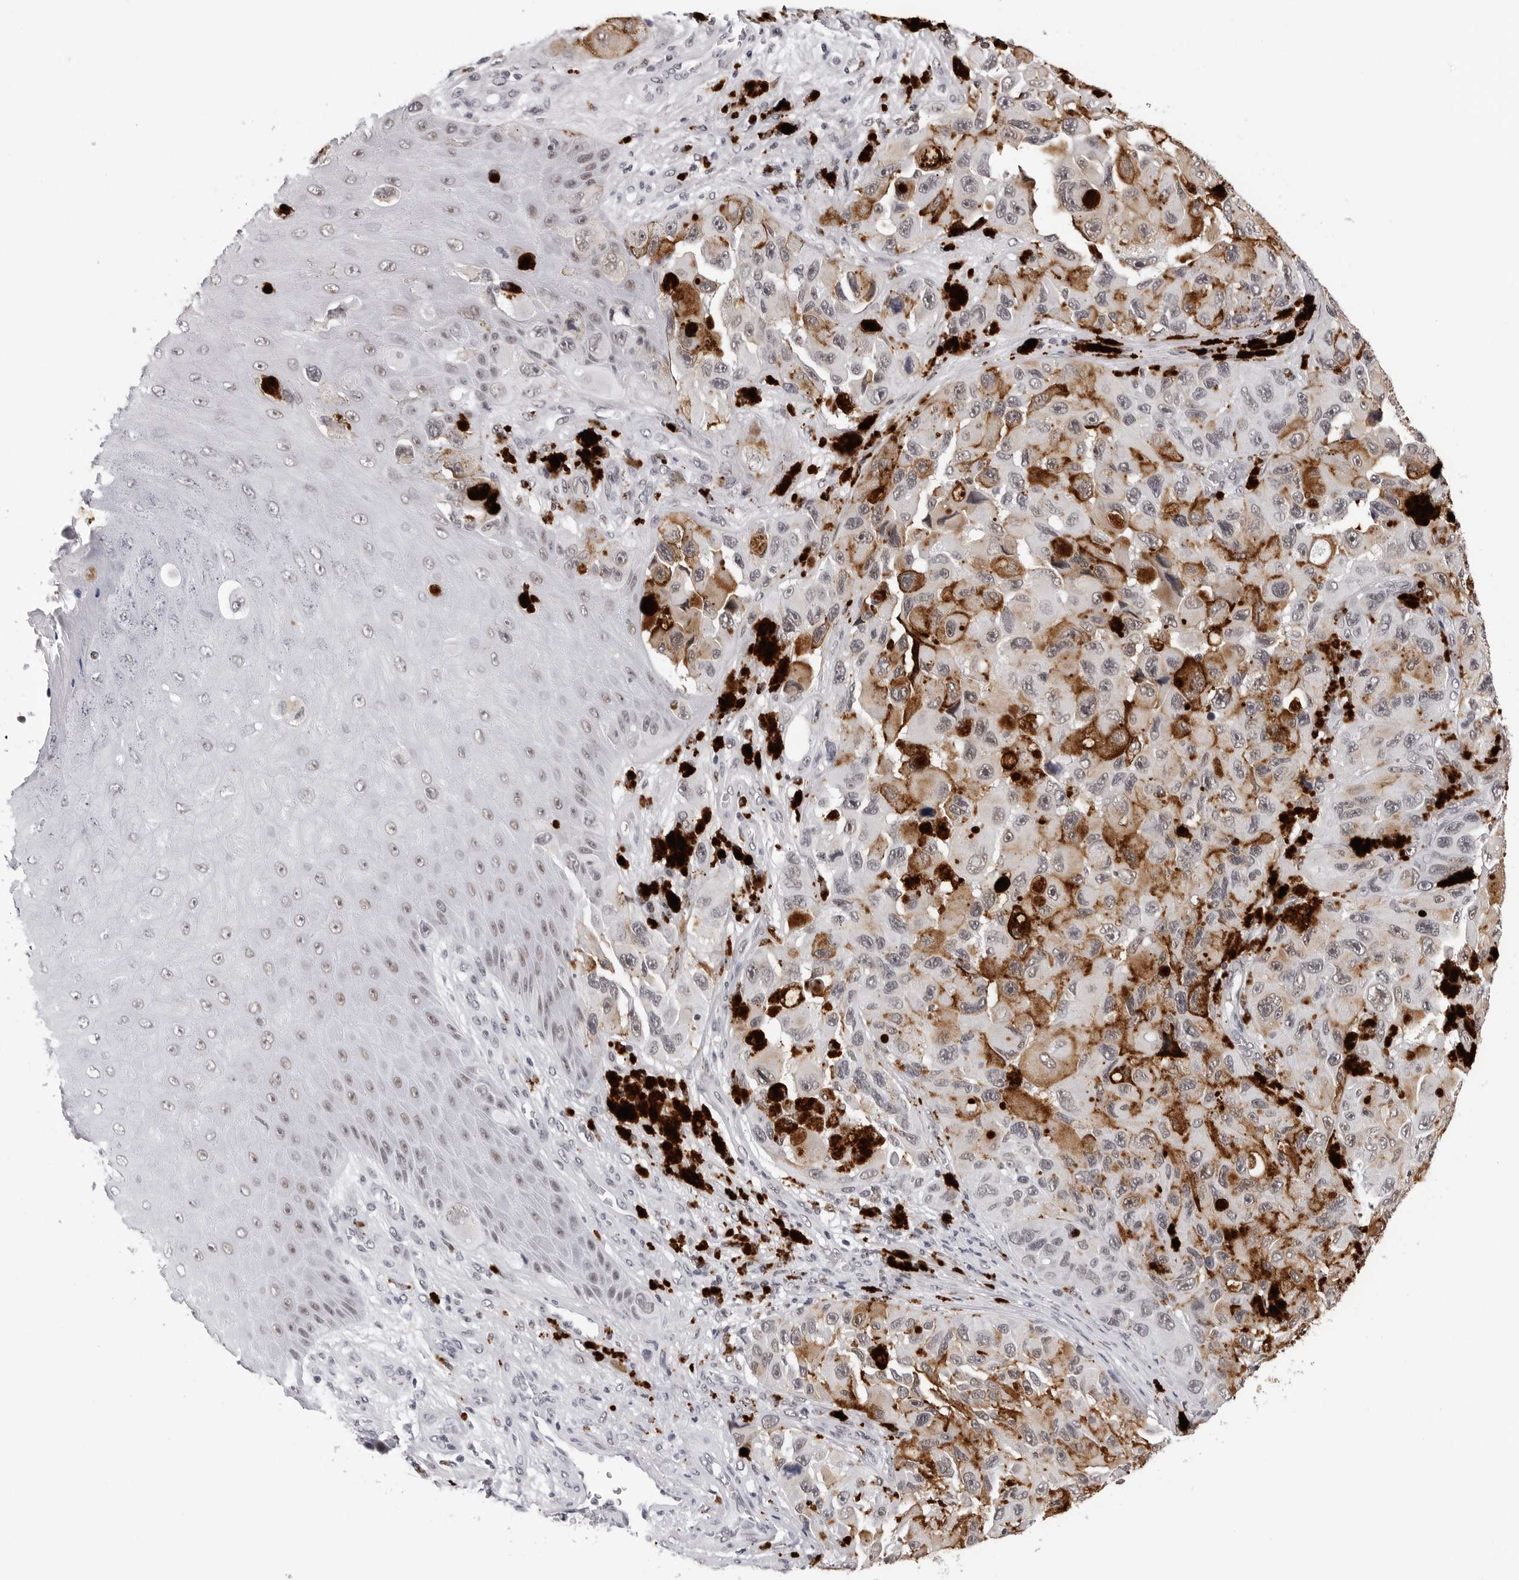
{"staining": {"intensity": "negative", "quantity": "none", "location": "none"}, "tissue": "melanoma", "cell_type": "Tumor cells", "image_type": "cancer", "snomed": [{"axis": "morphology", "description": "Malignant melanoma, NOS"}, {"axis": "topography", "description": "Skin"}], "caption": "This is an IHC image of human melanoma. There is no positivity in tumor cells.", "gene": "SF3B4", "patient": {"sex": "female", "age": 73}}